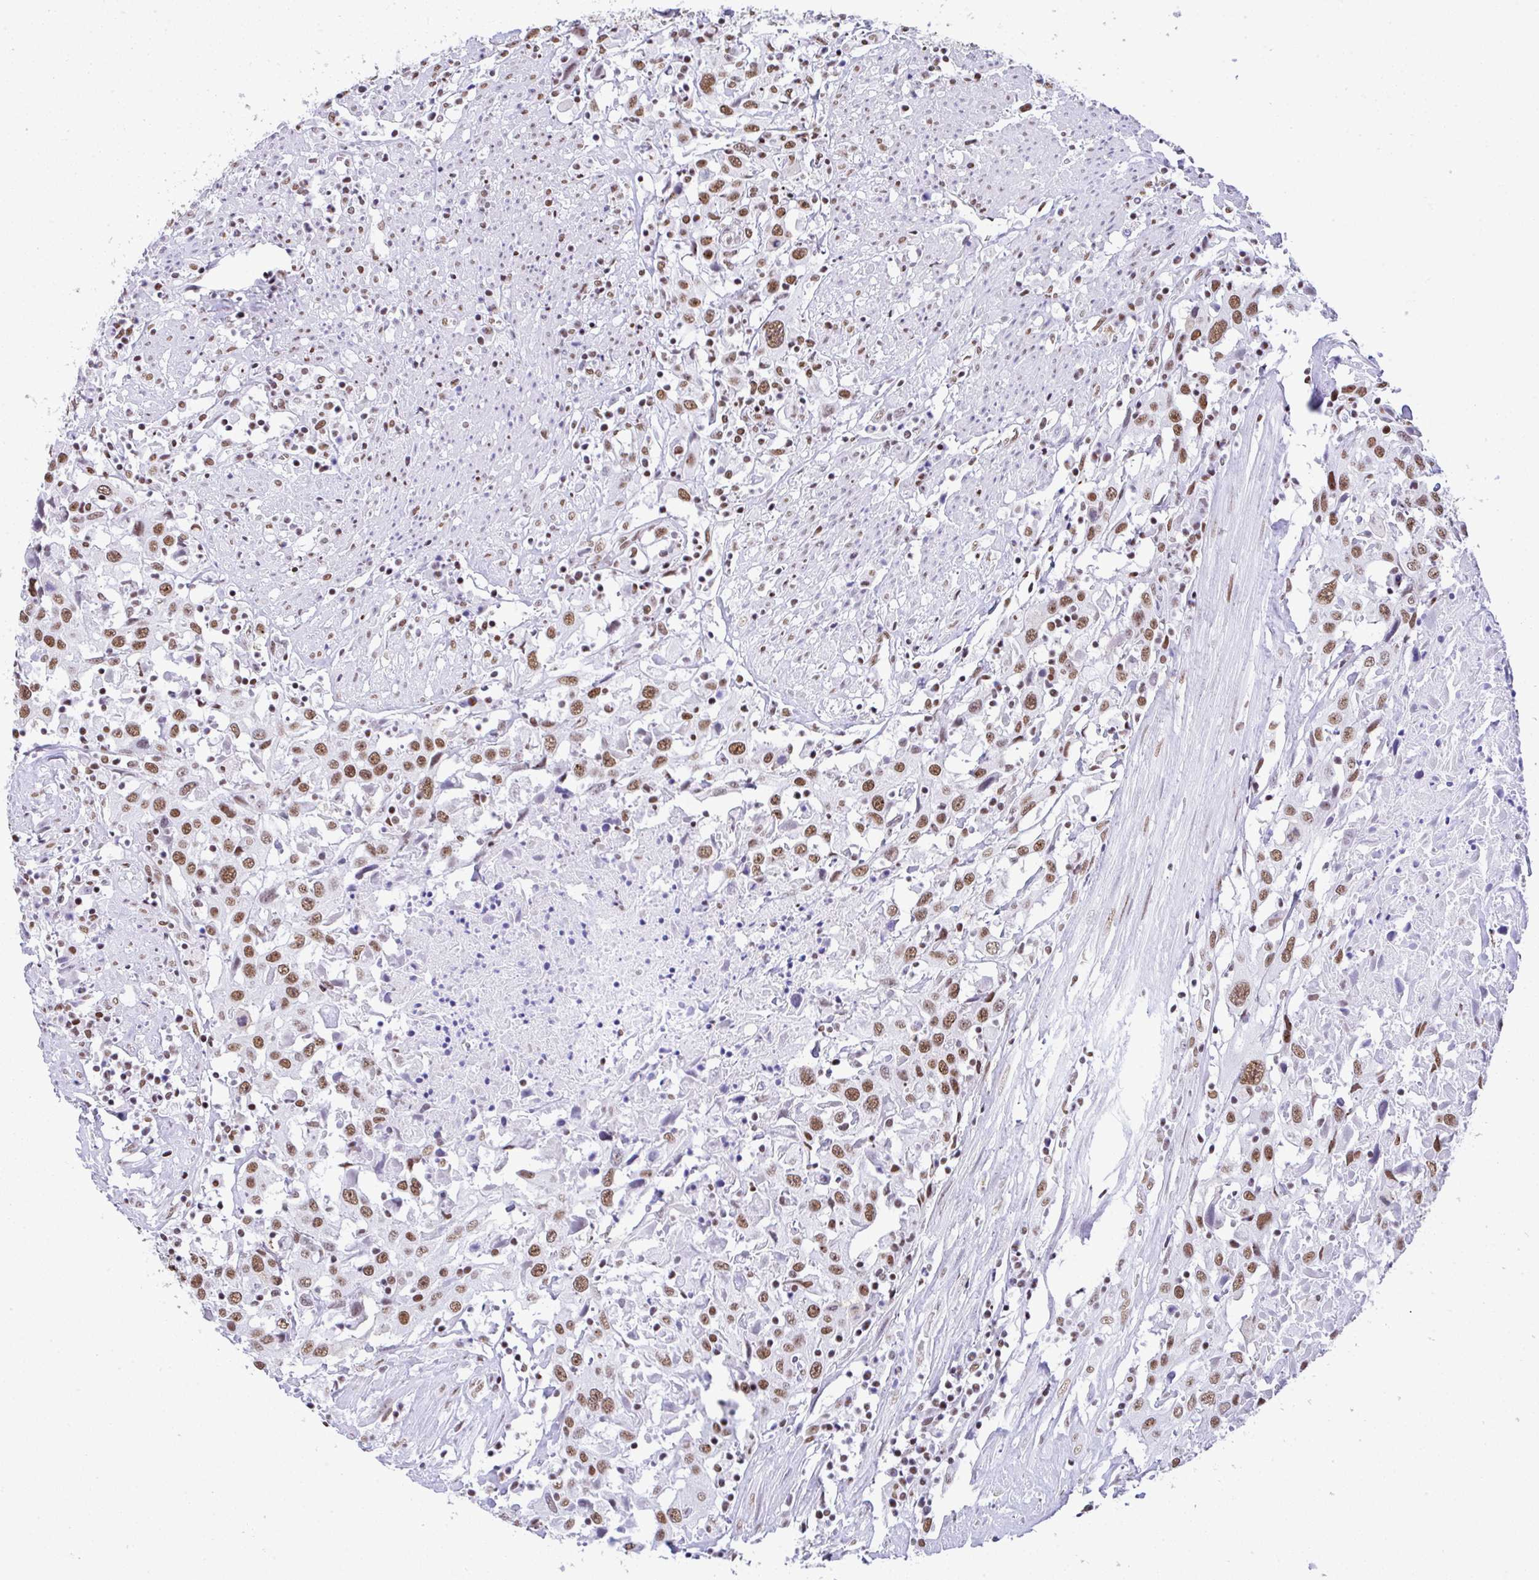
{"staining": {"intensity": "moderate", "quantity": ">75%", "location": "nuclear"}, "tissue": "urothelial cancer", "cell_type": "Tumor cells", "image_type": "cancer", "snomed": [{"axis": "morphology", "description": "Urothelial carcinoma, High grade"}, {"axis": "topography", "description": "Urinary bladder"}], "caption": "Immunohistochemistry (IHC) histopathology image of neoplastic tissue: urothelial carcinoma (high-grade) stained using immunohistochemistry (IHC) demonstrates medium levels of moderate protein expression localized specifically in the nuclear of tumor cells, appearing as a nuclear brown color.", "gene": "DDX52", "patient": {"sex": "male", "age": 61}}